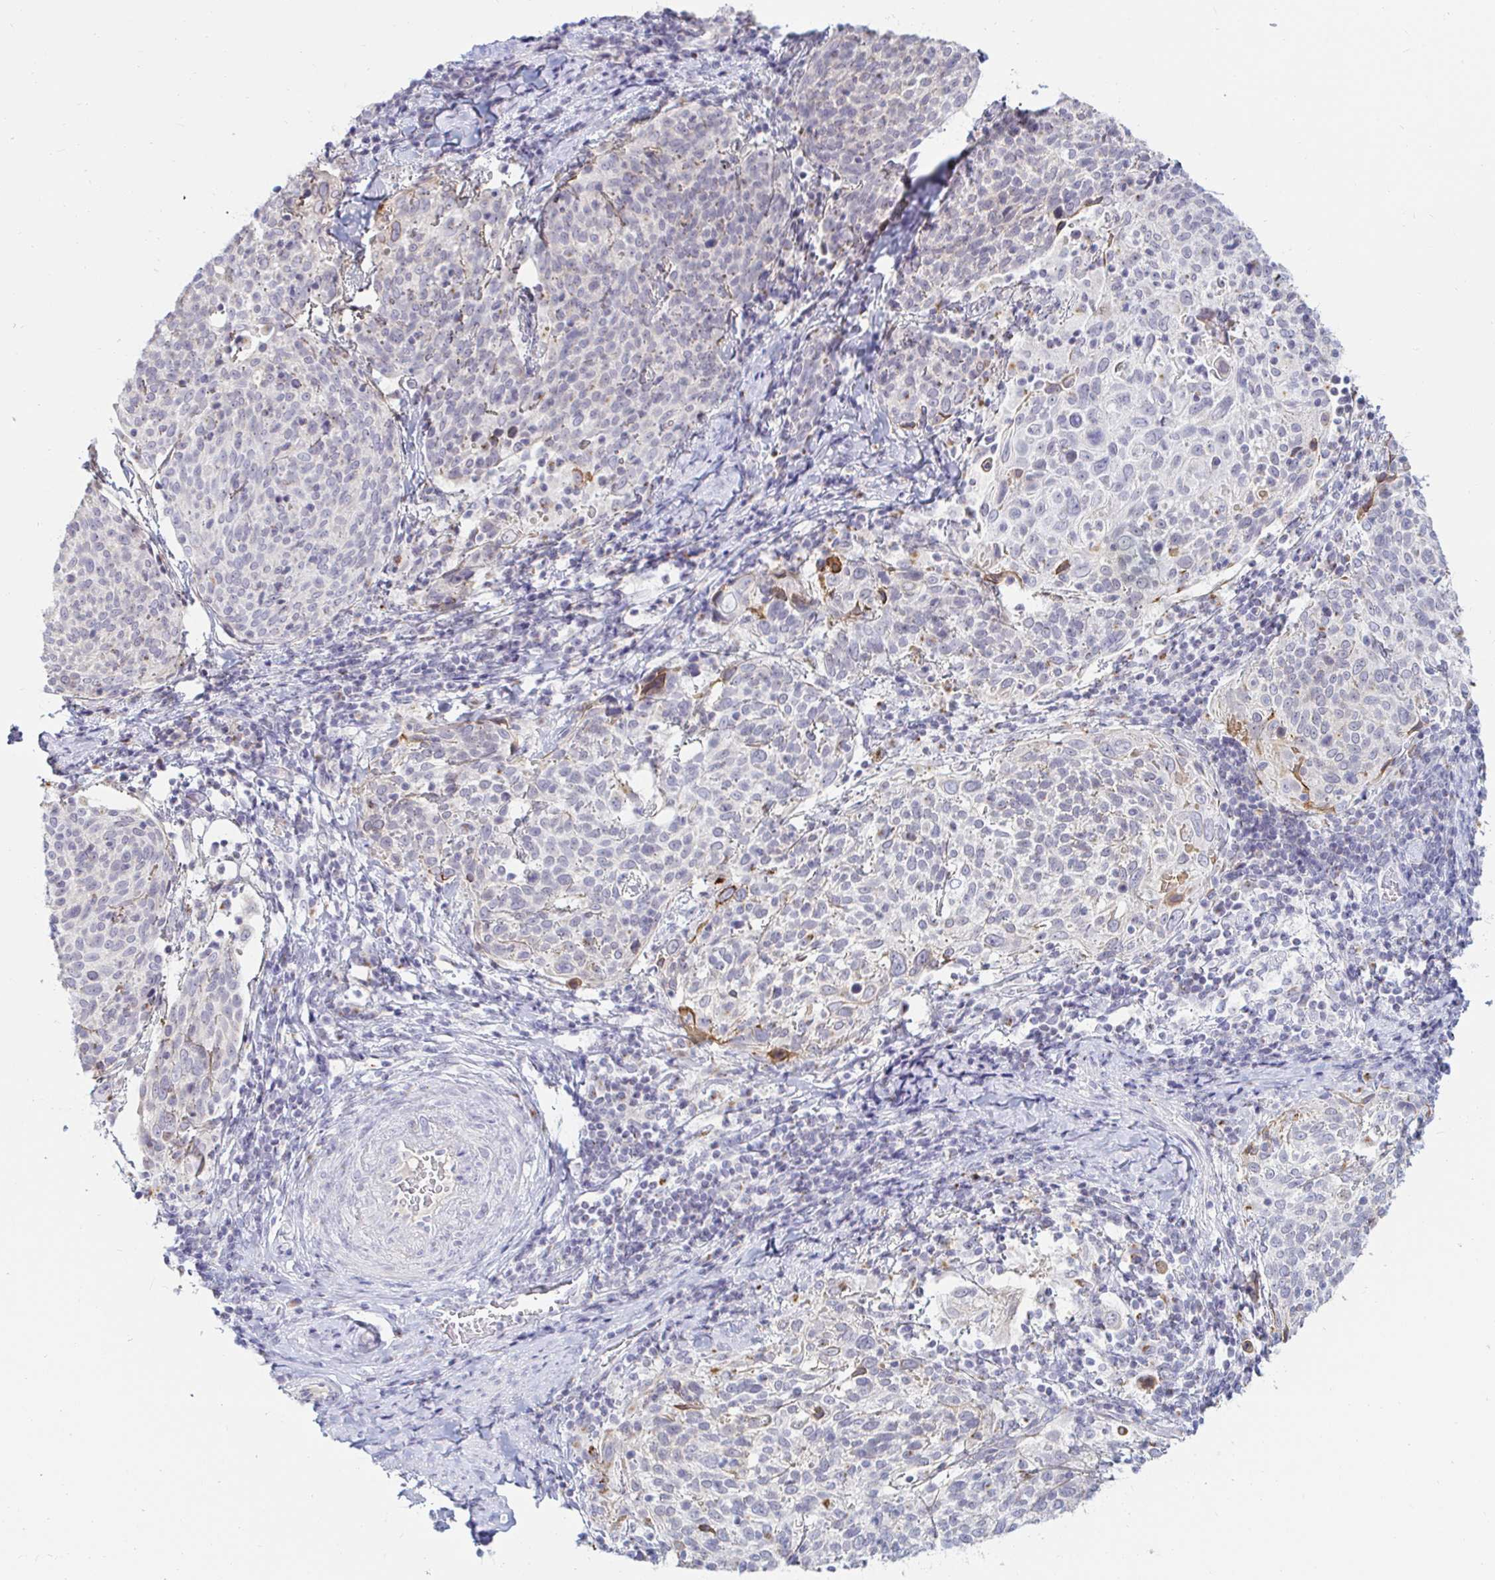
{"staining": {"intensity": "negative", "quantity": "none", "location": "none"}, "tissue": "cervical cancer", "cell_type": "Tumor cells", "image_type": "cancer", "snomed": [{"axis": "morphology", "description": "Squamous cell carcinoma, NOS"}, {"axis": "topography", "description": "Cervix"}], "caption": "The histopathology image demonstrates no staining of tumor cells in cervical squamous cell carcinoma. (DAB (3,3'-diaminobenzidine) immunohistochemistry (IHC) with hematoxylin counter stain).", "gene": "OR51D1", "patient": {"sex": "female", "age": 61}}